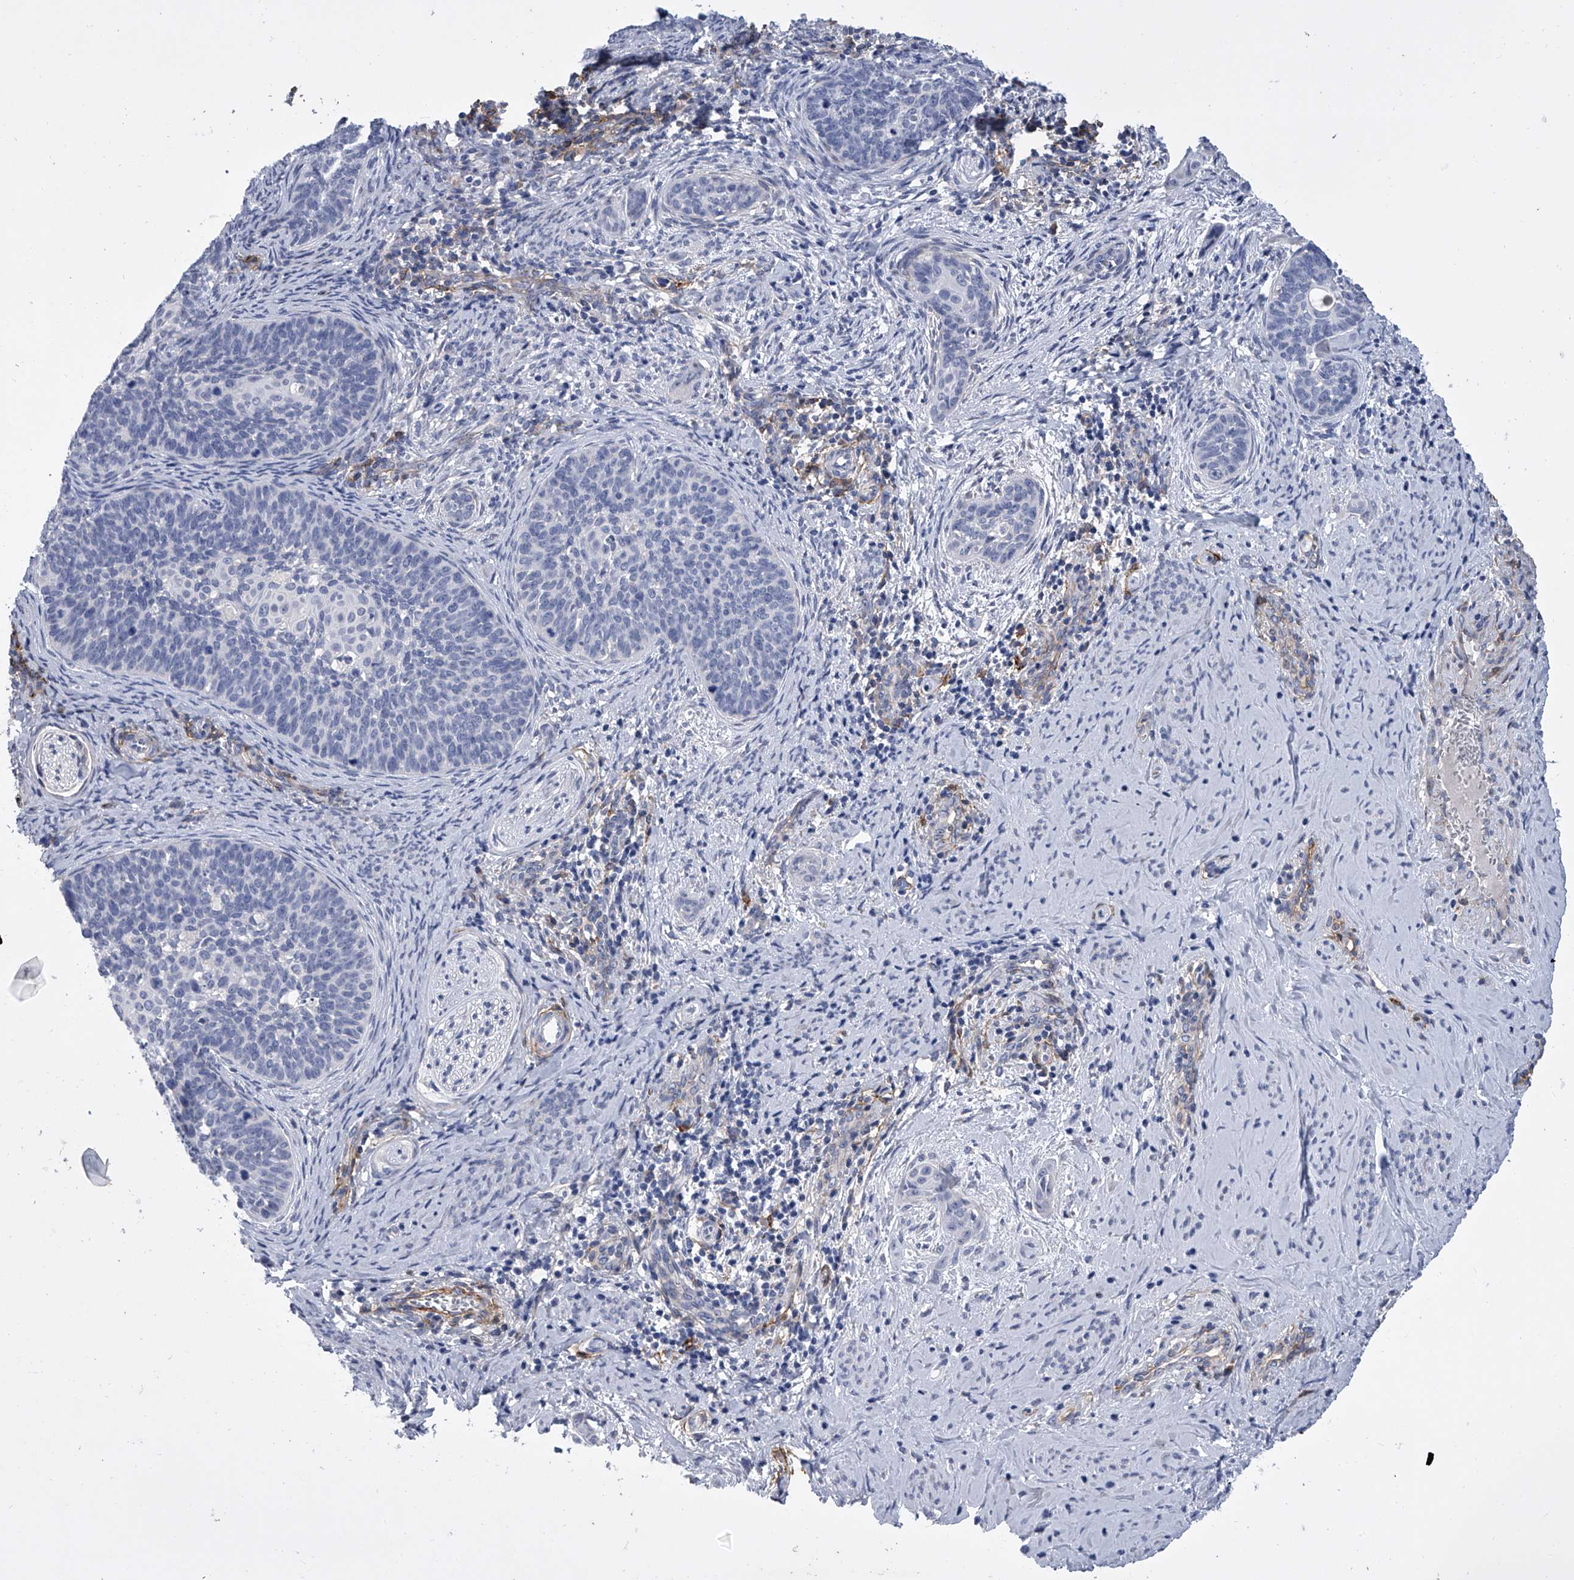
{"staining": {"intensity": "negative", "quantity": "none", "location": "none"}, "tissue": "cervical cancer", "cell_type": "Tumor cells", "image_type": "cancer", "snomed": [{"axis": "morphology", "description": "Squamous cell carcinoma, NOS"}, {"axis": "topography", "description": "Cervix"}], "caption": "Squamous cell carcinoma (cervical) was stained to show a protein in brown. There is no significant positivity in tumor cells. The staining is performed using DAB brown chromogen with nuclei counter-stained in using hematoxylin.", "gene": "ALG14", "patient": {"sex": "female", "age": 33}}